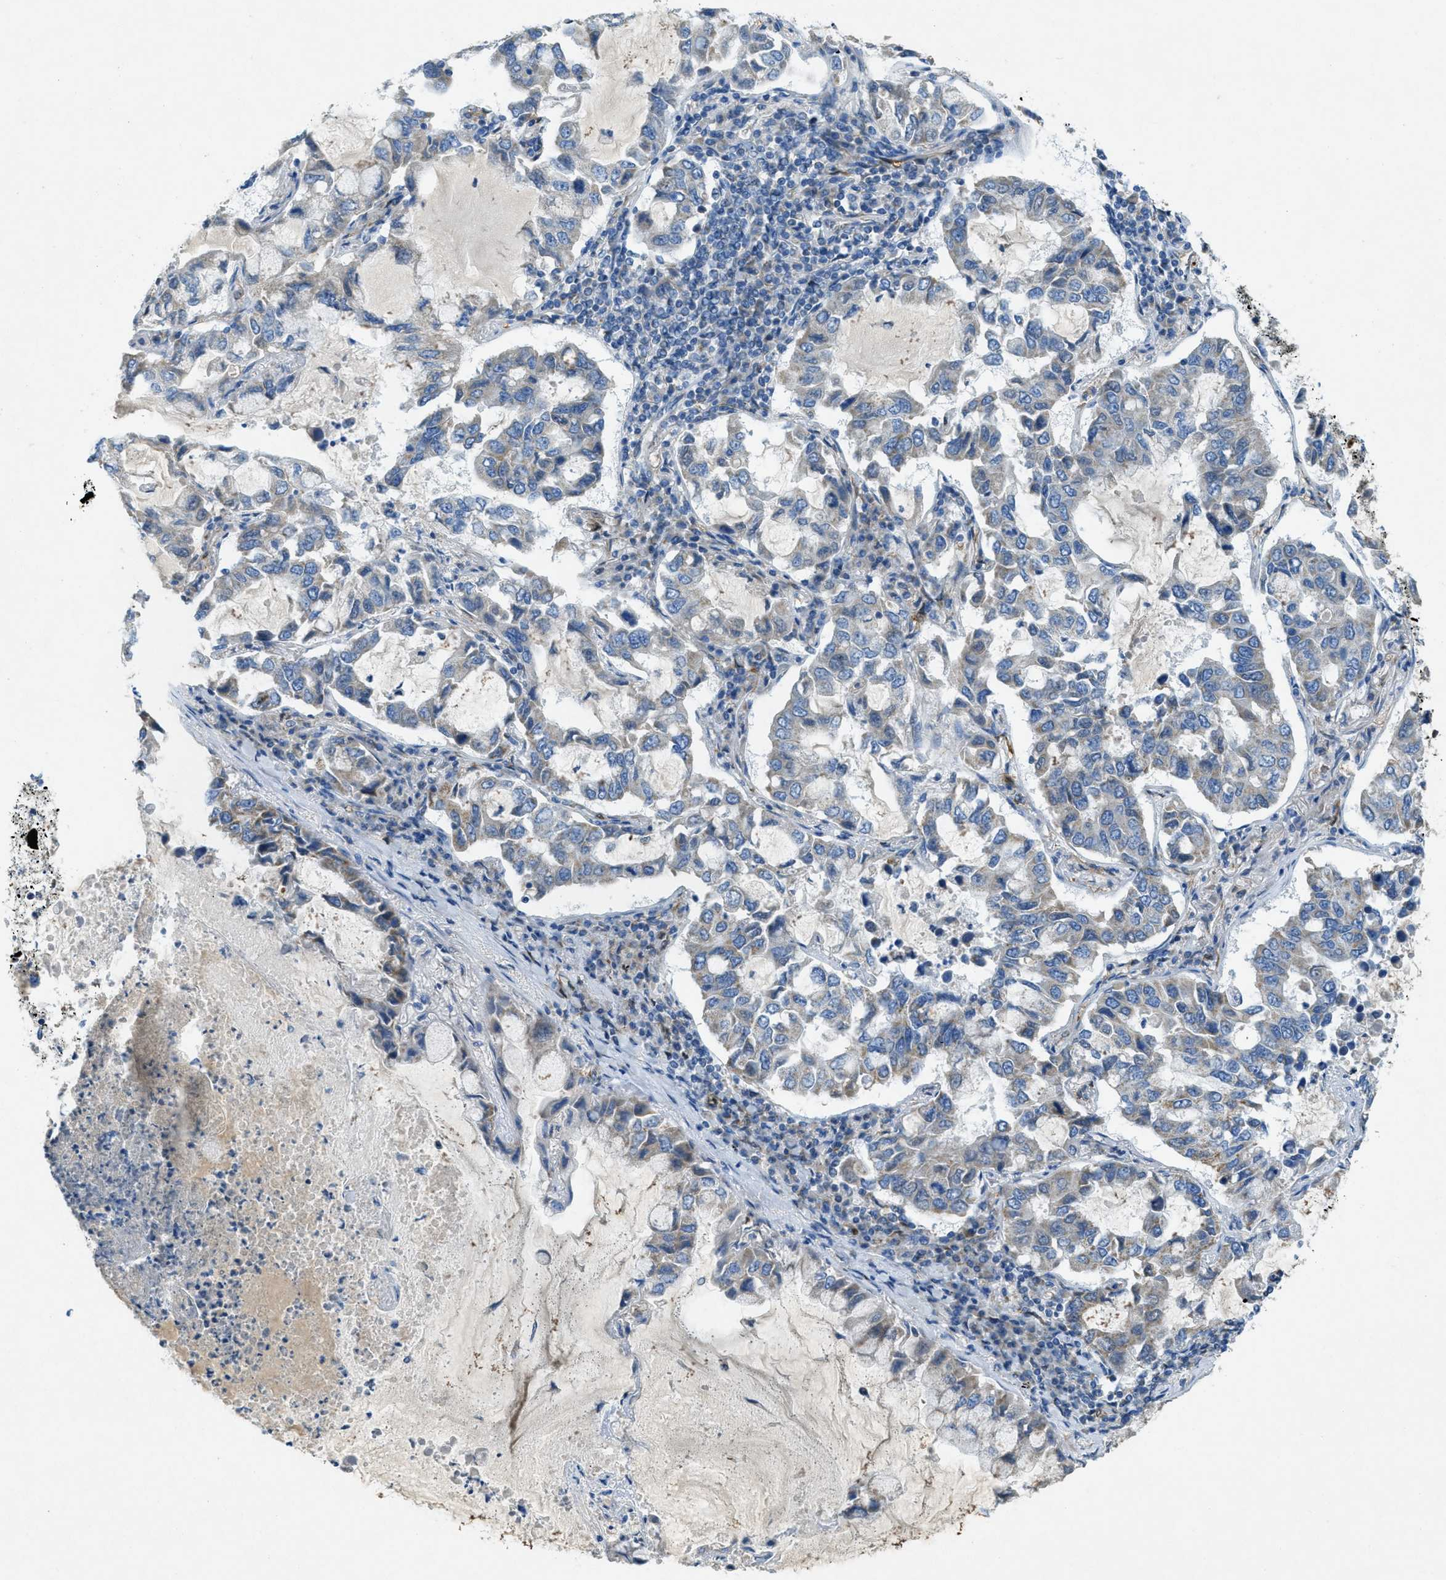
{"staining": {"intensity": "weak", "quantity": "<25%", "location": "cytoplasmic/membranous"}, "tissue": "lung cancer", "cell_type": "Tumor cells", "image_type": "cancer", "snomed": [{"axis": "morphology", "description": "Adenocarcinoma, NOS"}, {"axis": "topography", "description": "Lung"}], "caption": "The immunohistochemistry image has no significant positivity in tumor cells of adenocarcinoma (lung) tissue. The staining is performed using DAB brown chromogen with nuclei counter-stained in using hematoxylin.", "gene": "CYGB", "patient": {"sex": "male", "age": 64}}